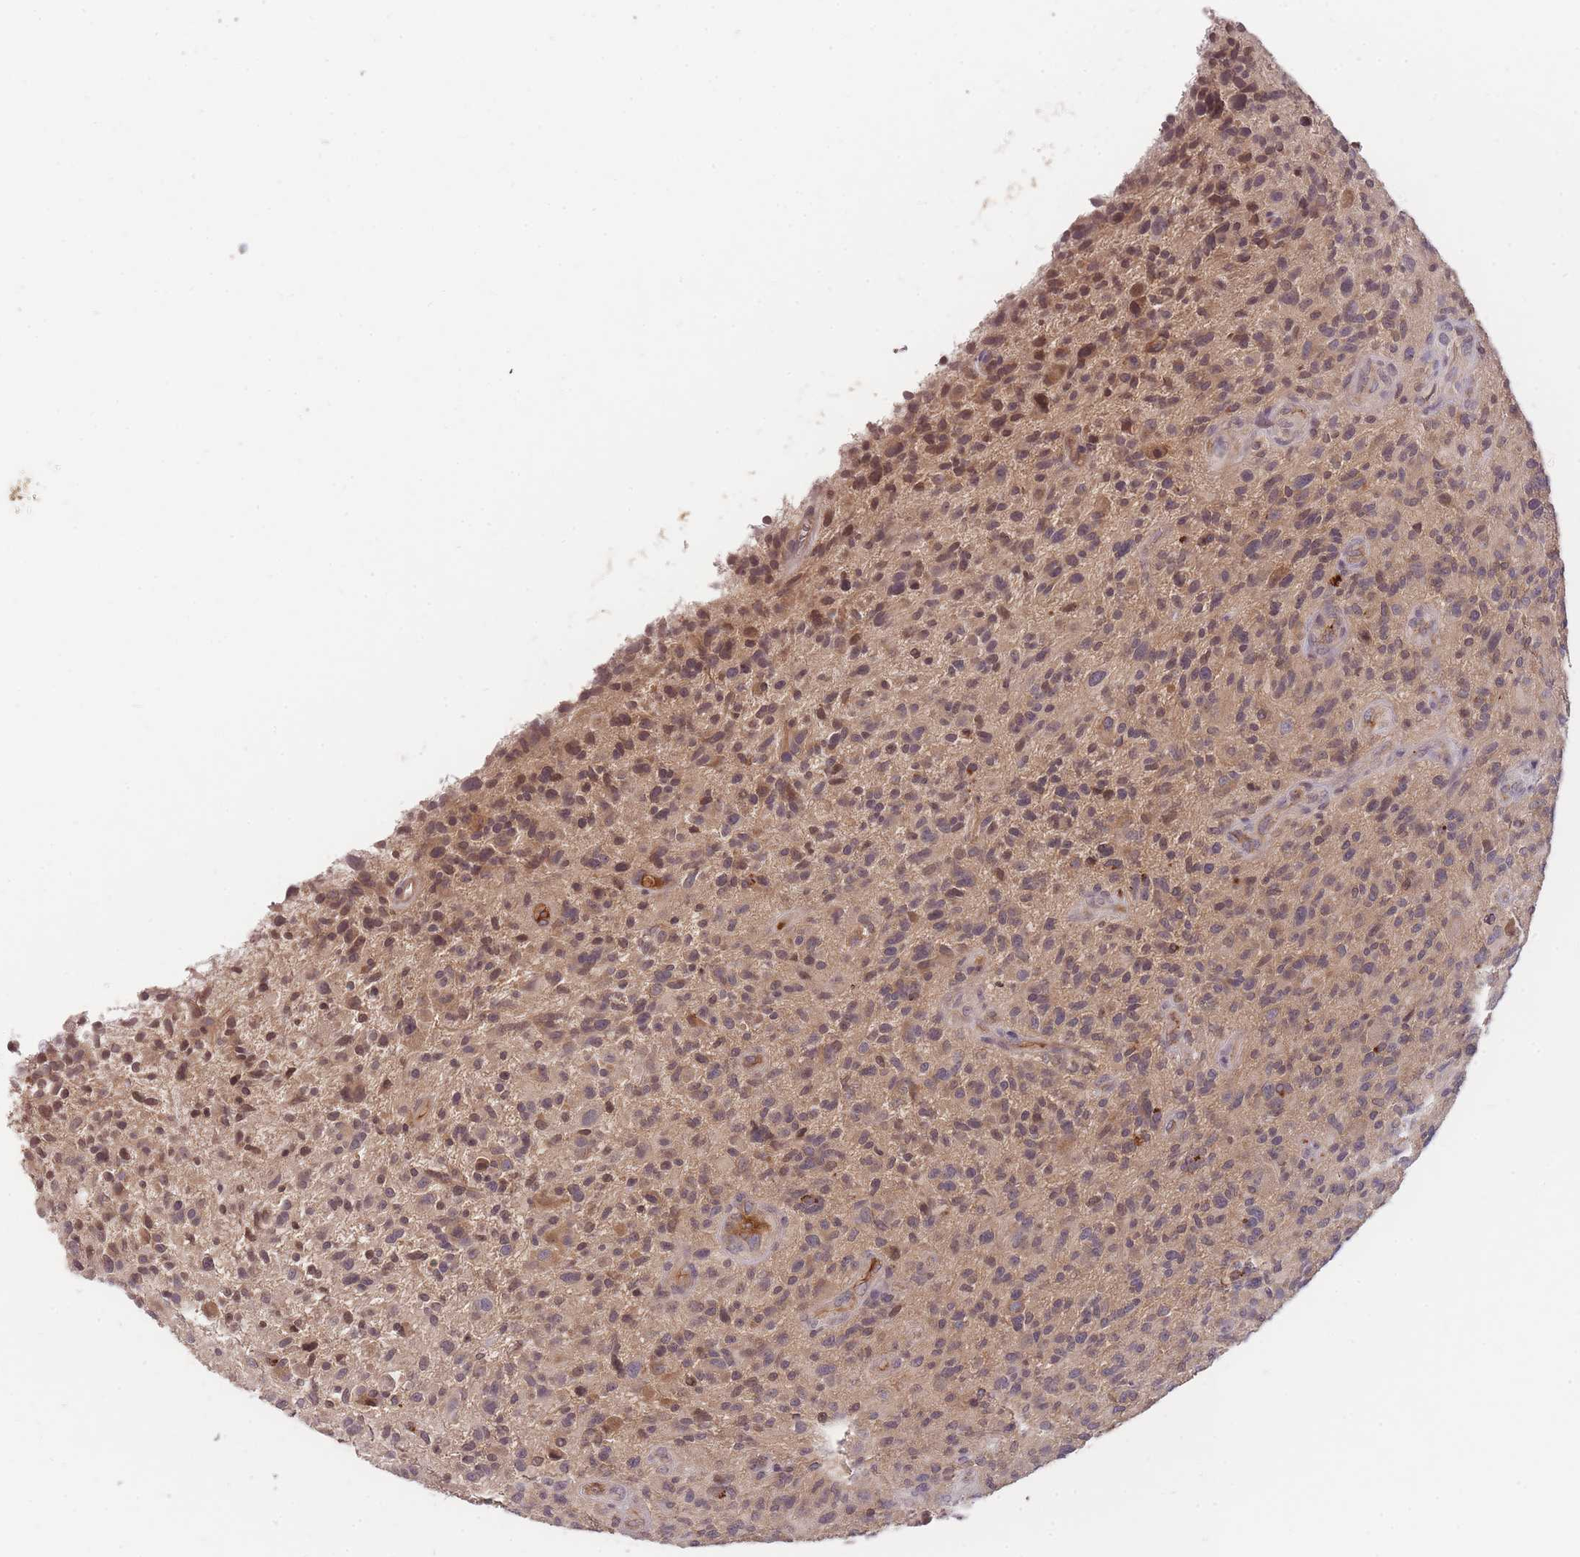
{"staining": {"intensity": "weak", "quantity": "25%-75%", "location": "cytoplasmic/membranous"}, "tissue": "glioma", "cell_type": "Tumor cells", "image_type": "cancer", "snomed": [{"axis": "morphology", "description": "Glioma, malignant, High grade"}, {"axis": "topography", "description": "Brain"}], "caption": "Brown immunohistochemical staining in human malignant glioma (high-grade) shows weak cytoplasmic/membranous positivity in about 25%-75% of tumor cells. (DAB IHC, brown staining for protein, blue staining for nuclei).", "gene": "RALGDS", "patient": {"sex": "male", "age": 47}}